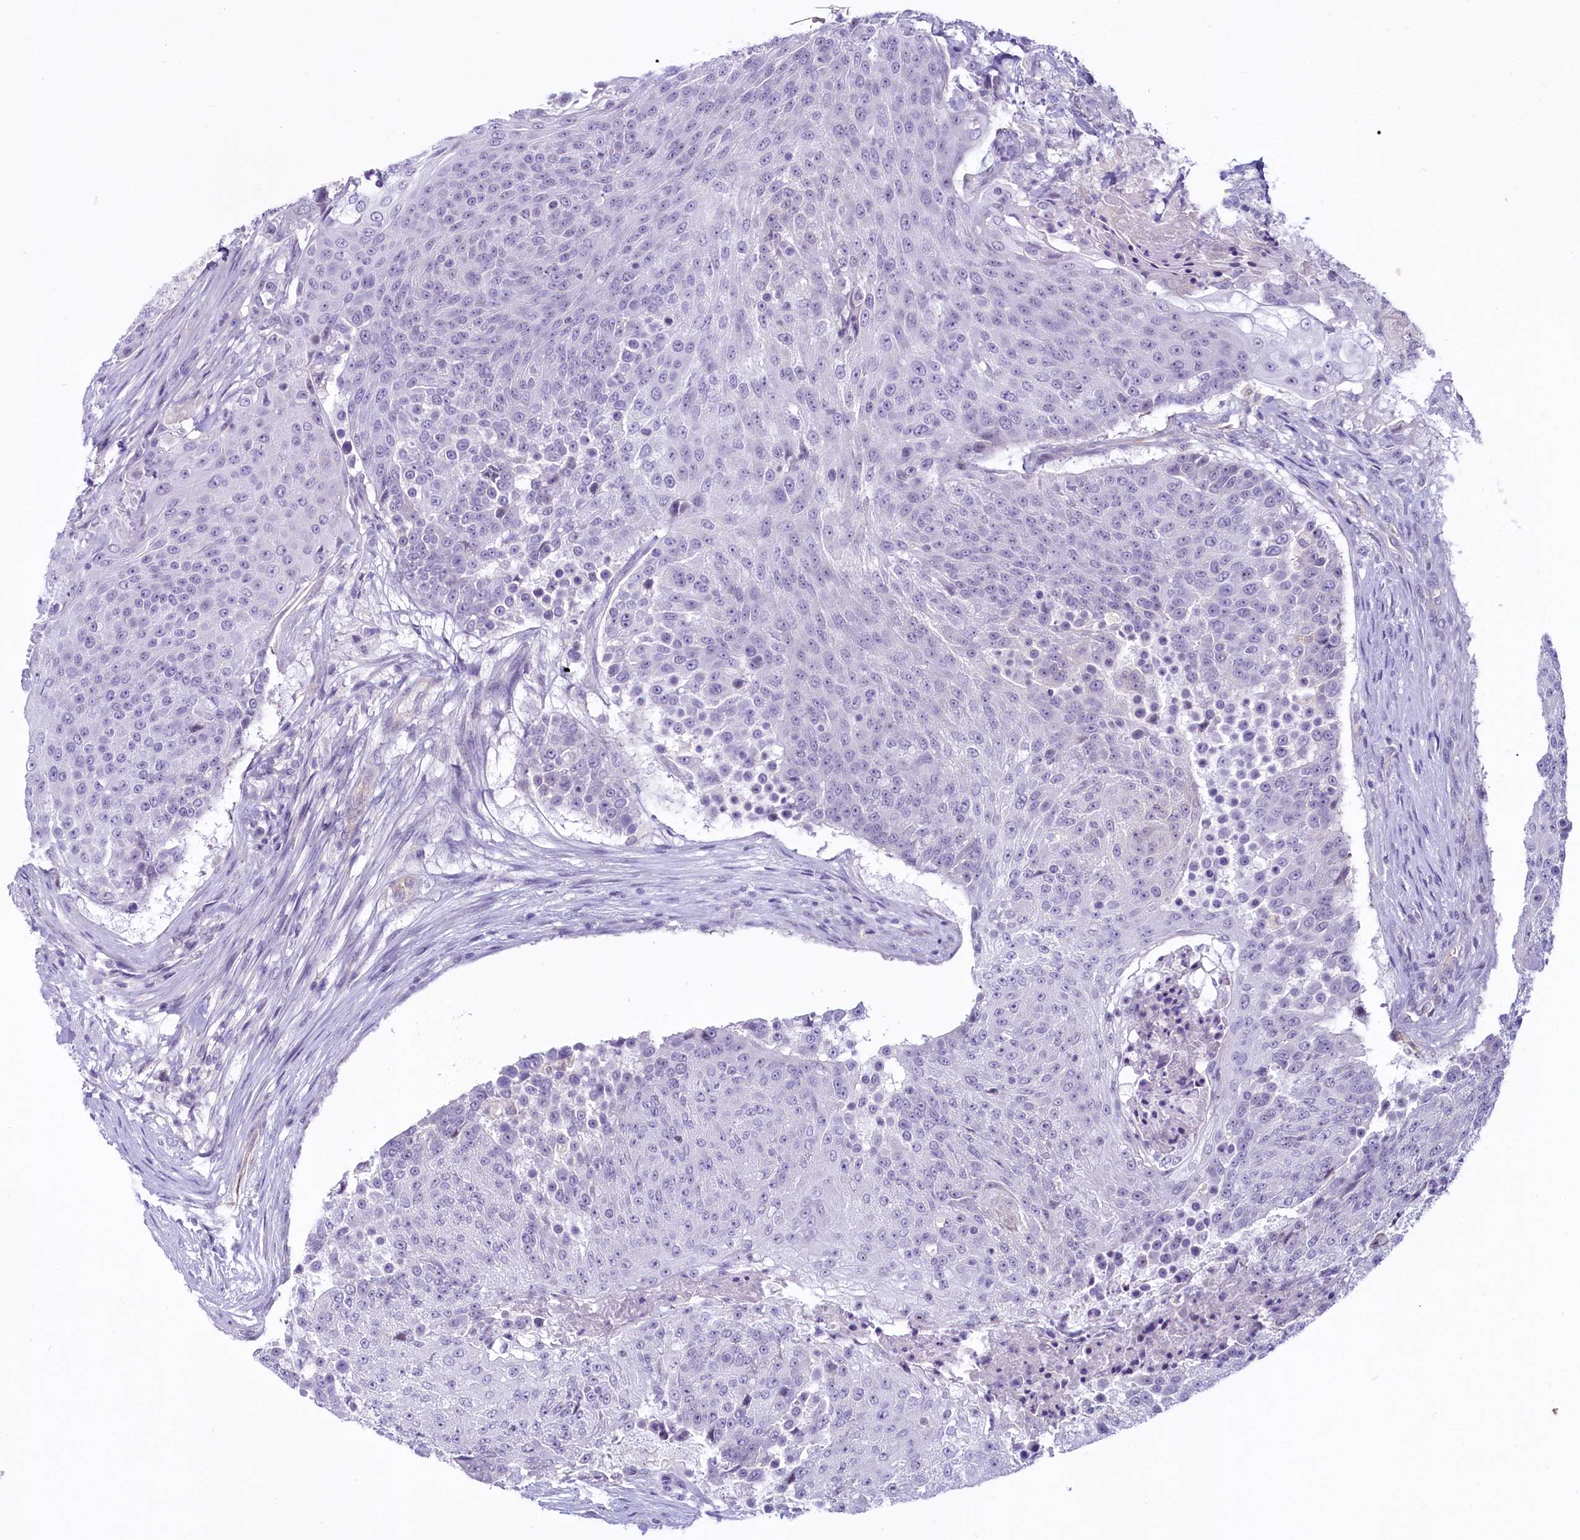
{"staining": {"intensity": "negative", "quantity": "none", "location": "none"}, "tissue": "urothelial cancer", "cell_type": "Tumor cells", "image_type": "cancer", "snomed": [{"axis": "morphology", "description": "Urothelial carcinoma, High grade"}, {"axis": "topography", "description": "Urinary bladder"}], "caption": "Tumor cells are negative for brown protein staining in high-grade urothelial carcinoma. (Stains: DAB (3,3'-diaminobenzidine) IHC with hematoxylin counter stain, Microscopy: brightfield microscopy at high magnification).", "gene": "PROCR", "patient": {"sex": "female", "age": 63}}